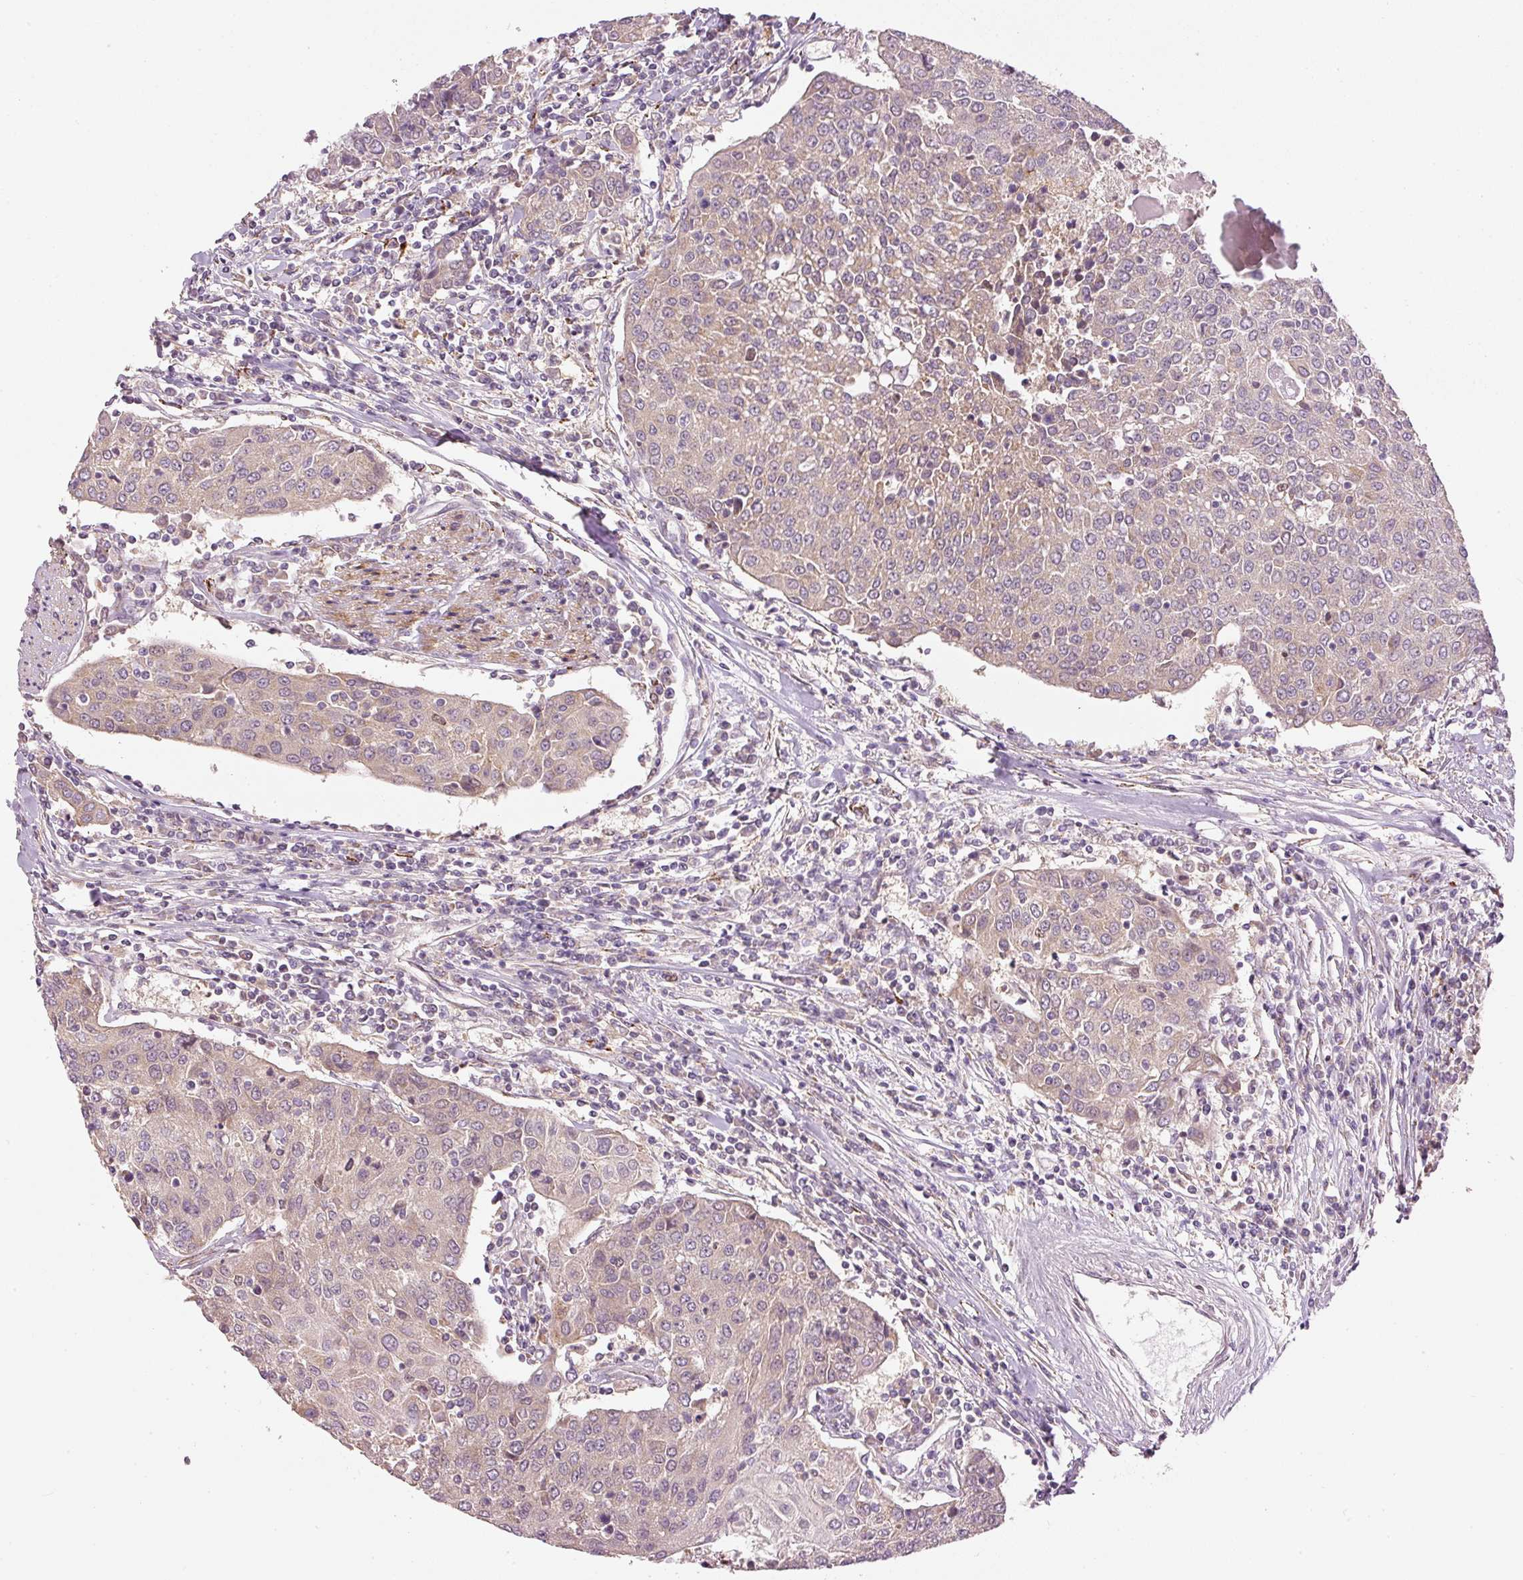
{"staining": {"intensity": "weak", "quantity": "25%-75%", "location": "cytoplasmic/membranous"}, "tissue": "urothelial cancer", "cell_type": "Tumor cells", "image_type": "cancer", "snomed": [{"axis": "morphology", "description": "Urothelial carcinoma, High grade"}, {"axis": "topography", "description": "Urinary bladder"}], "caption": "IHC photomicrograph of neoplastic tissue: urothelial cancer stained using immunohistochemistry shows low levels of weak protein expression localized specifically in the cytoplasmic/membranous of tumor cells, appearing as a cytoplasmic/membranous brown color.", "gene": "MTHFD1L", "patient": {"sex": "female", "age": 85}}